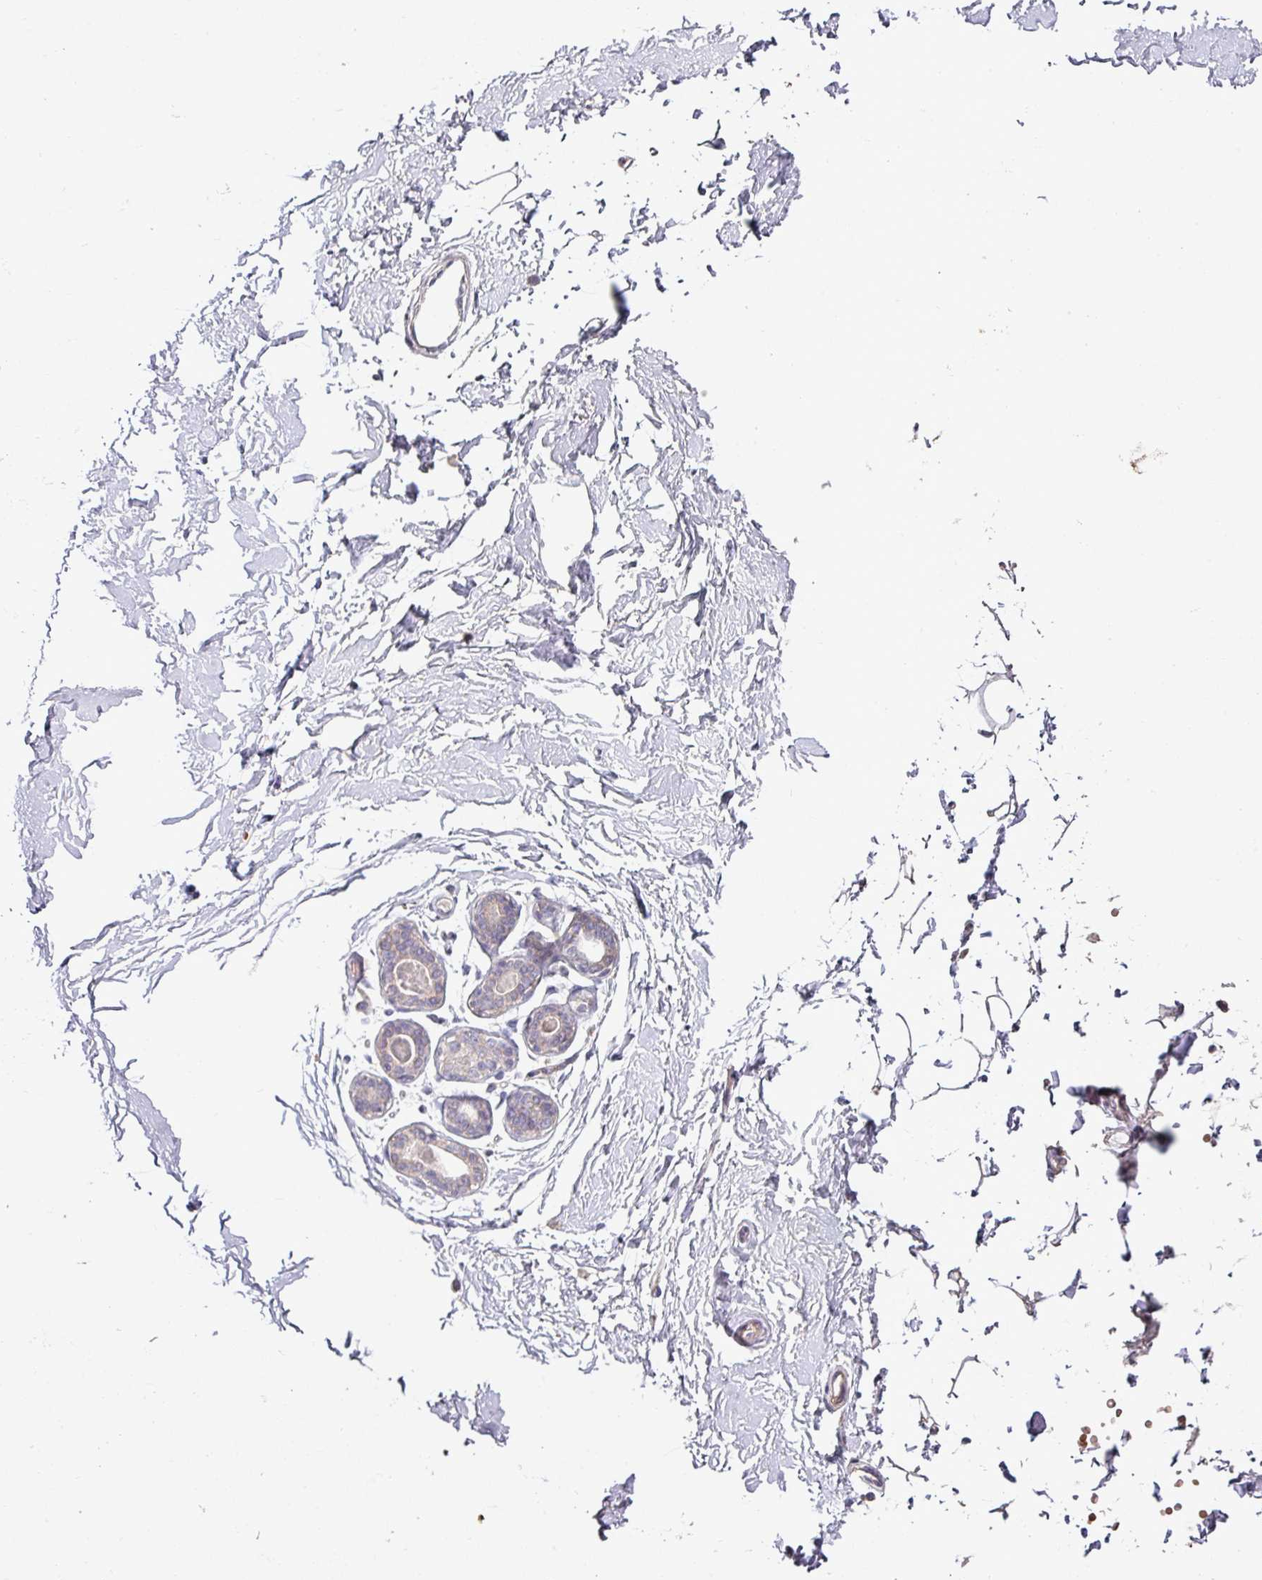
{"staining": {"intensity": "negative", "quantity": "none", "location": "none"}, "tissue": "breast", "cell_type": "Adipocytes", "image_type": "normal", "snomed": [{"axis": "morphology", "description": "Normal tissue, NOS"}, {"axis": "topography", "description": "Breast"}], "caption": "Photomicrograph shows no significant protein staining in adipocytes of unremarkable breast. (DAB immunohistochemistry (IHC) with hematoxylin counter stain).", "gene": "RPL23A", "patient": {"sex": "female", "age": 23}}